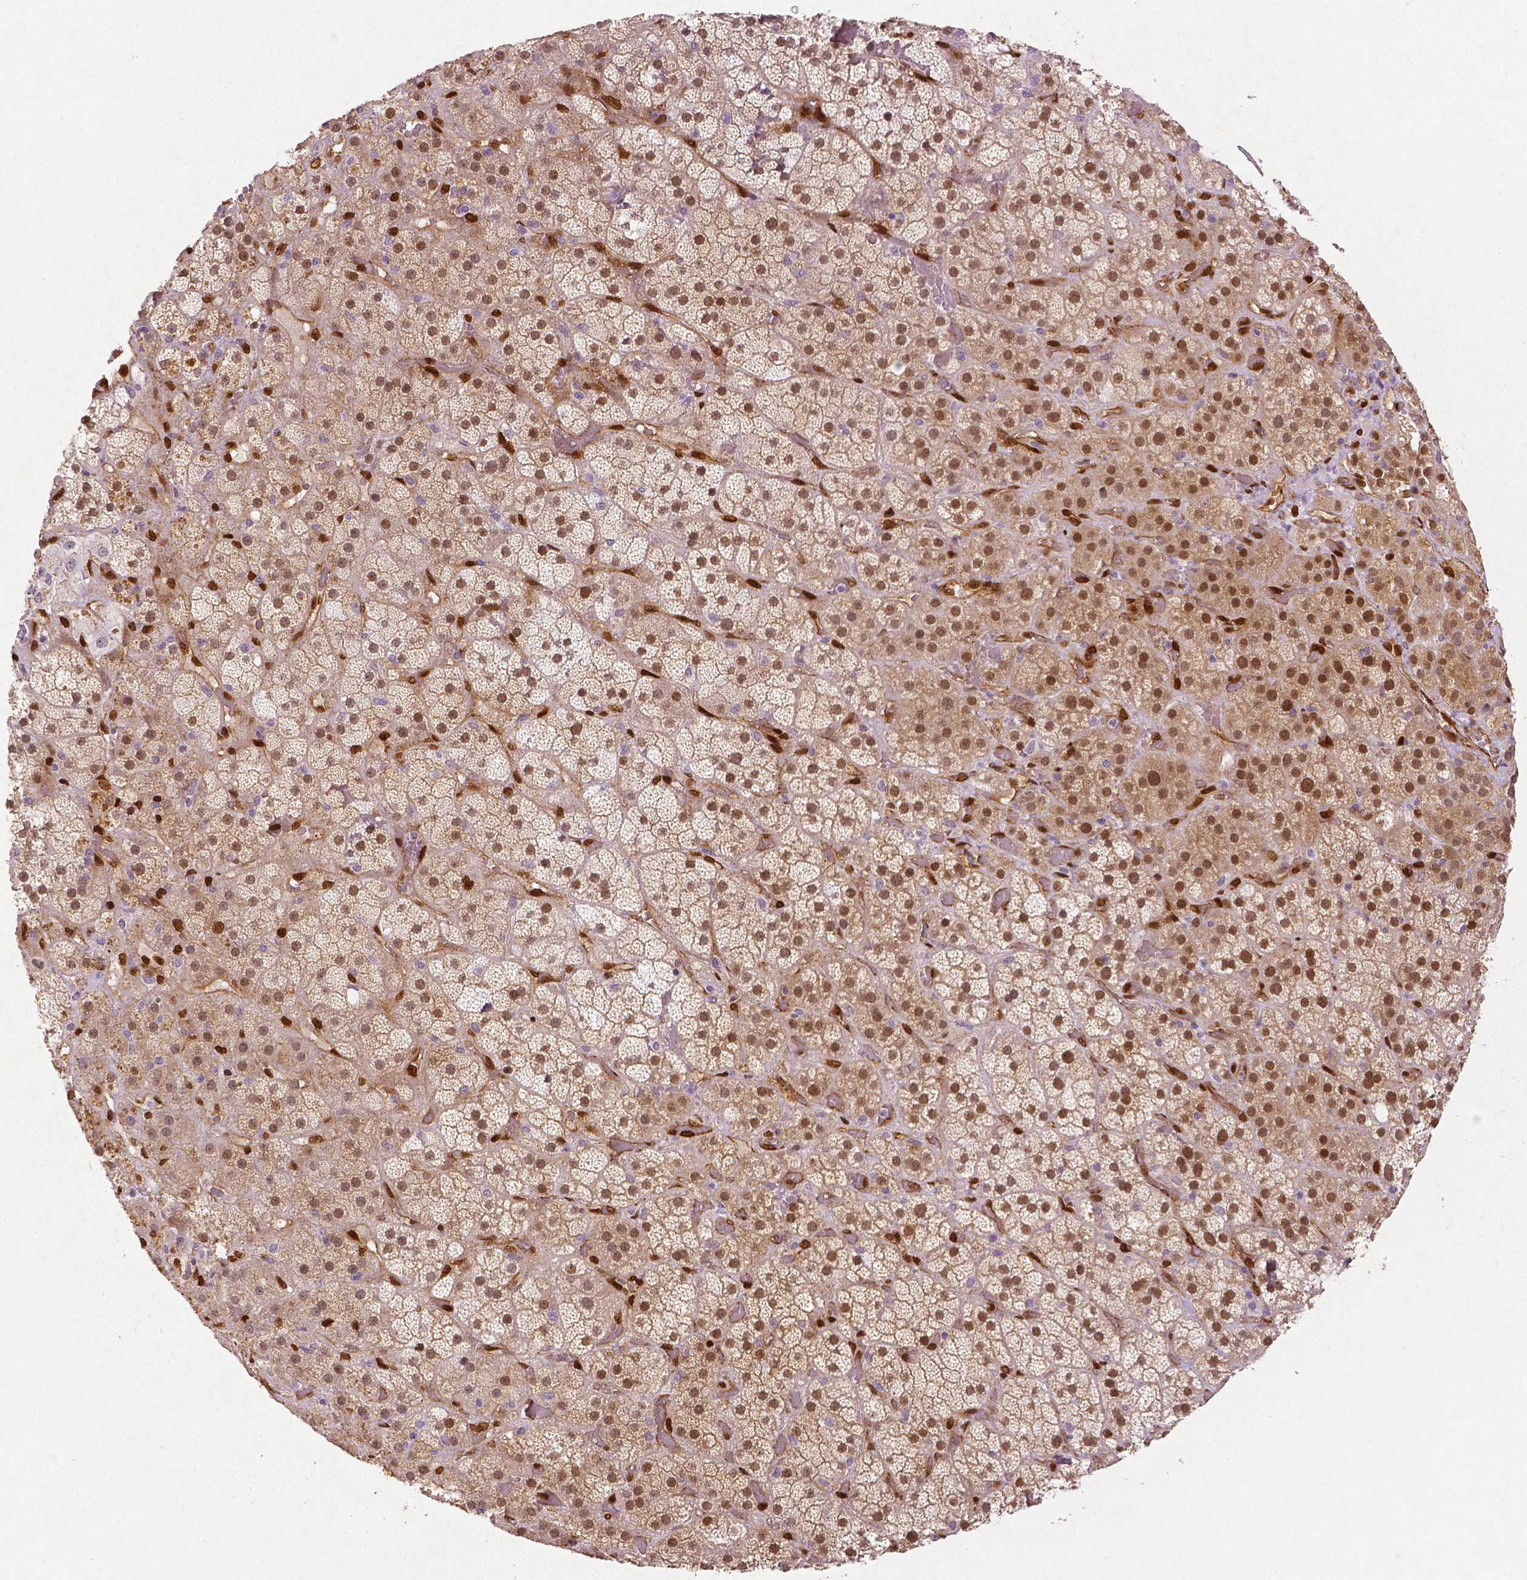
{"staining": {"intensity": "moderate", "quantity": ">75%", "location": "cytoplasmic/membranous,nuclear"}, "tissue": "adrenal gland", "cell_type": "Glandular cells", "image_type": "normal", "snomed": [{"axis": "morphology", "description": "Normal tissue, NOS"}, {"axis": "topography", "description": "Adrenal gland"}], "caption": "Glandular cells show moderate cytoplasmic/membranous,nuclear positivity in approximately >75% of cells in unremarkable adrenal gland. (IHC, brightfield microscopy, high magnification).", "gene": "WWTR1", "patient": {"sex": "male", "age": 57}}